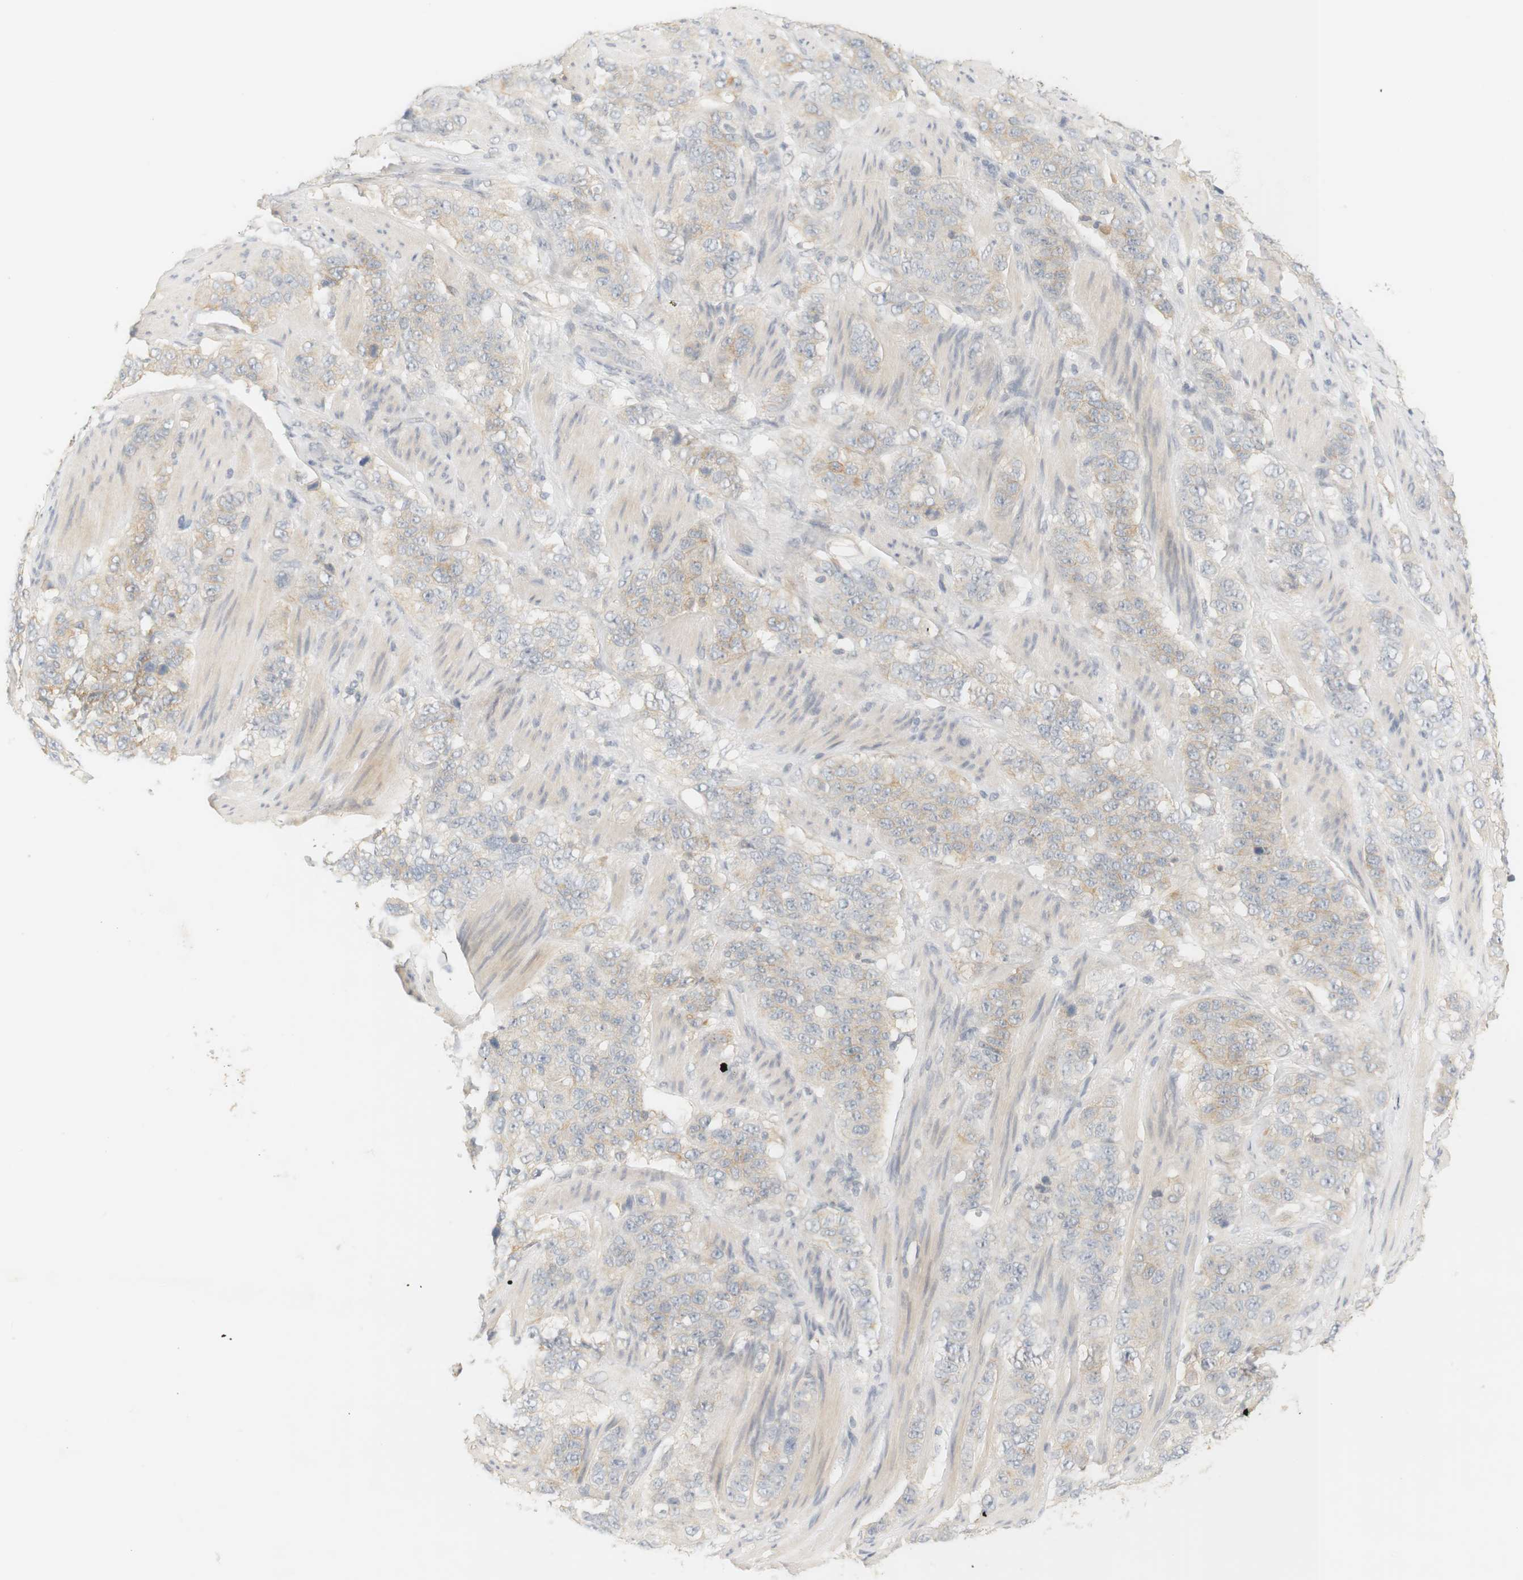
{"staining": {"intensity": "weak", "quantity": "<25%", "location": "cytoplasmic/membranous"}, "tissue": "stomach cancer", "cell_type": "Tumor cells", "image_type": "cancer", "snomed": [{"axis": "morphology", "description": "Adenocarcinoma, NOS"}, {"axis": "topography", "description": "Stomach"}], "caption": "IHC of human stomach cancer shows no staining in tumor cells.", "gene": "RTN3", "patient": {"sex": "male", "age": 48}}